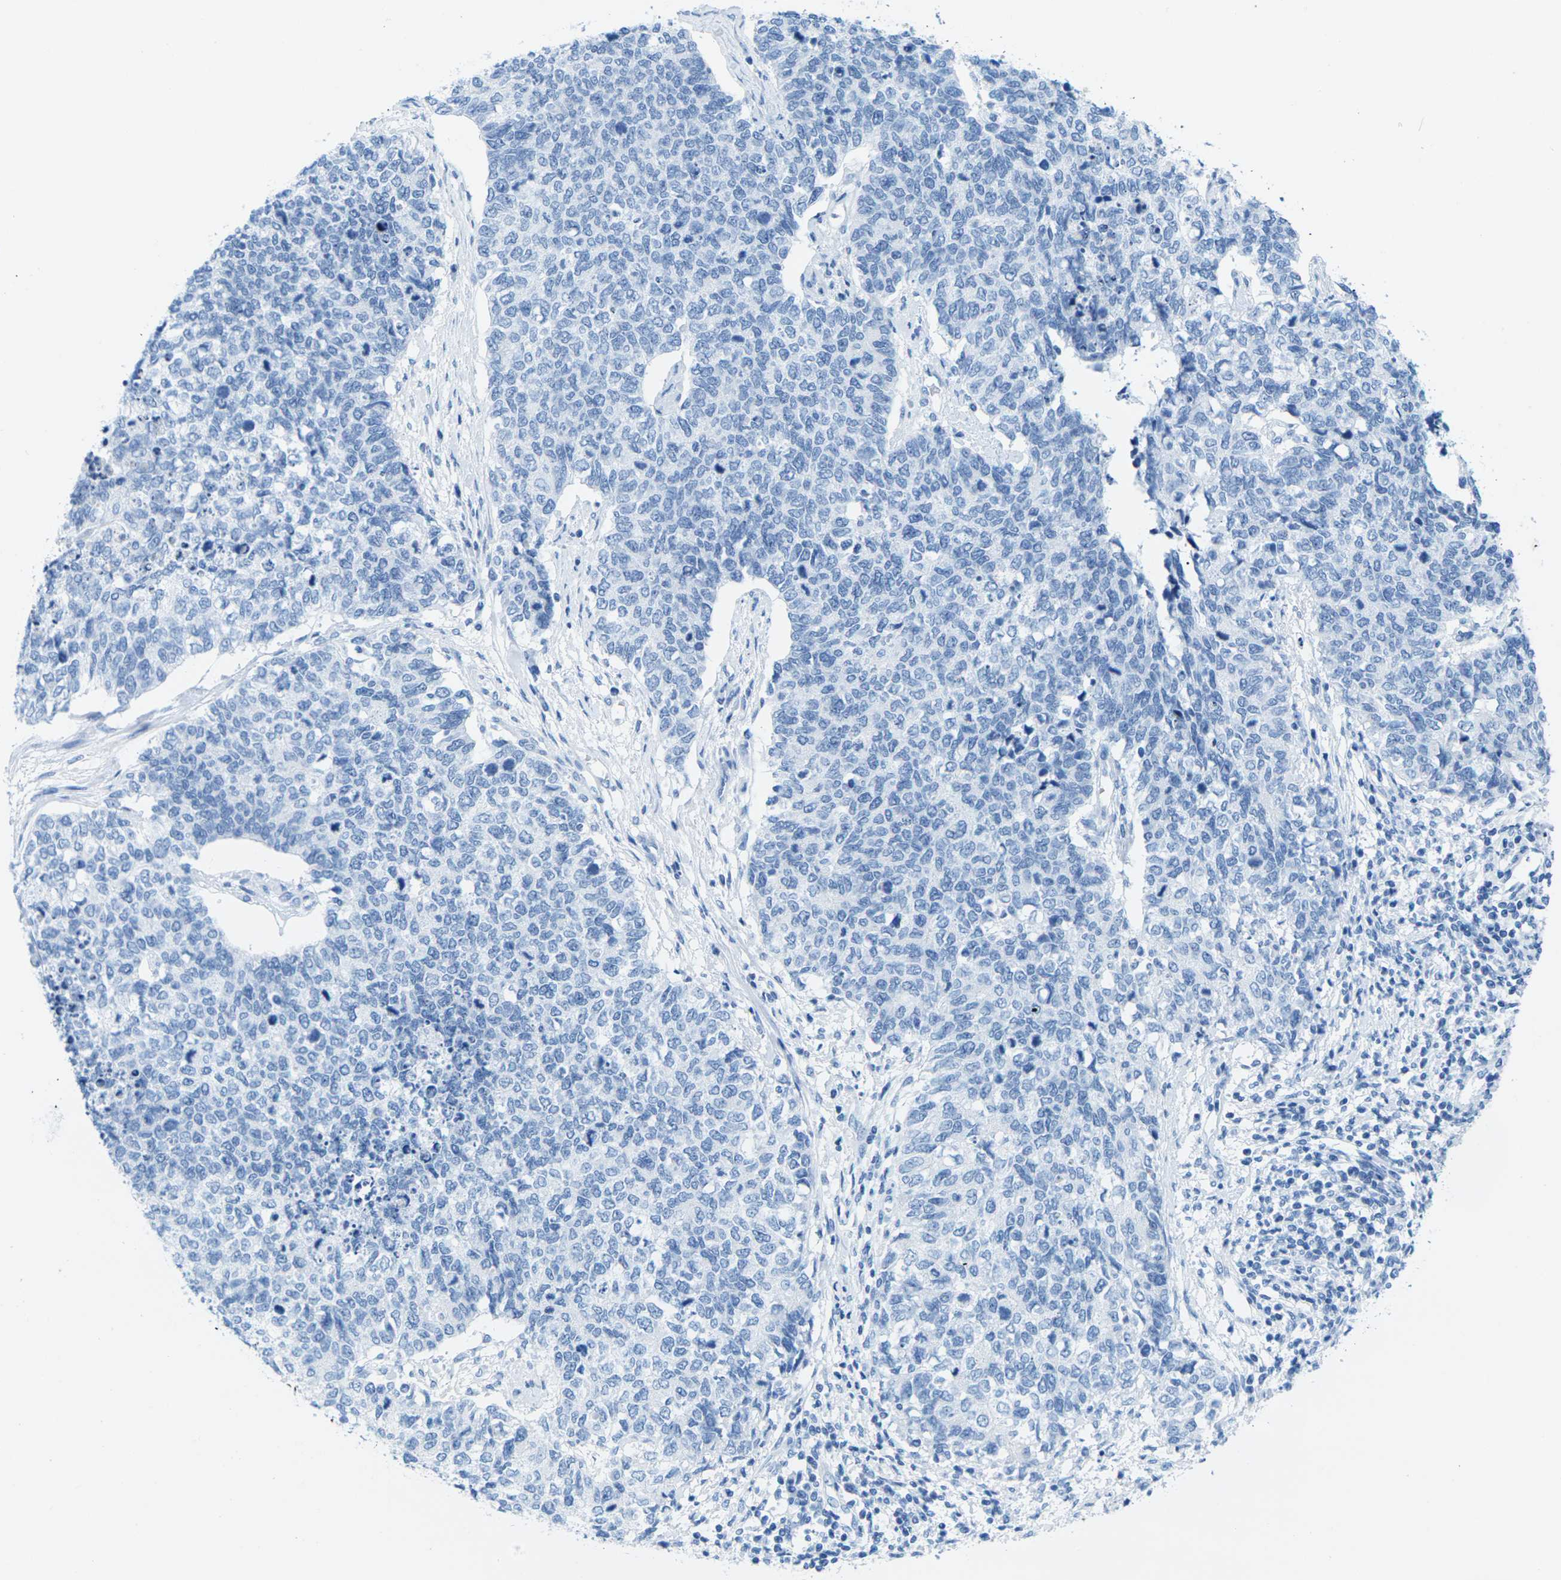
{"staining": {"intensity": "negative", "quantity": "none", "location": "none"}, "tissue": "cervical cancer", "cell_type": "Tumor cells", "image_type": "cancer", "snomed": [{"axis": "morphology", "description": "Squamous cell carcinoma, NOS"}, {"axis": "topography", "description": "Cervix"}], "caption": "Immunohistochemistry of human cervical cancer (squamous cell carcinoma) exhibits no staining in tumor cells. The staining is performed using DAB (3,3'-diaminobenzidine) brown chromogen with nuclei counter-stained in using hematoxylin.", "gene": "SLC12A1", "patient": {"sex": "female", "age": 63}}